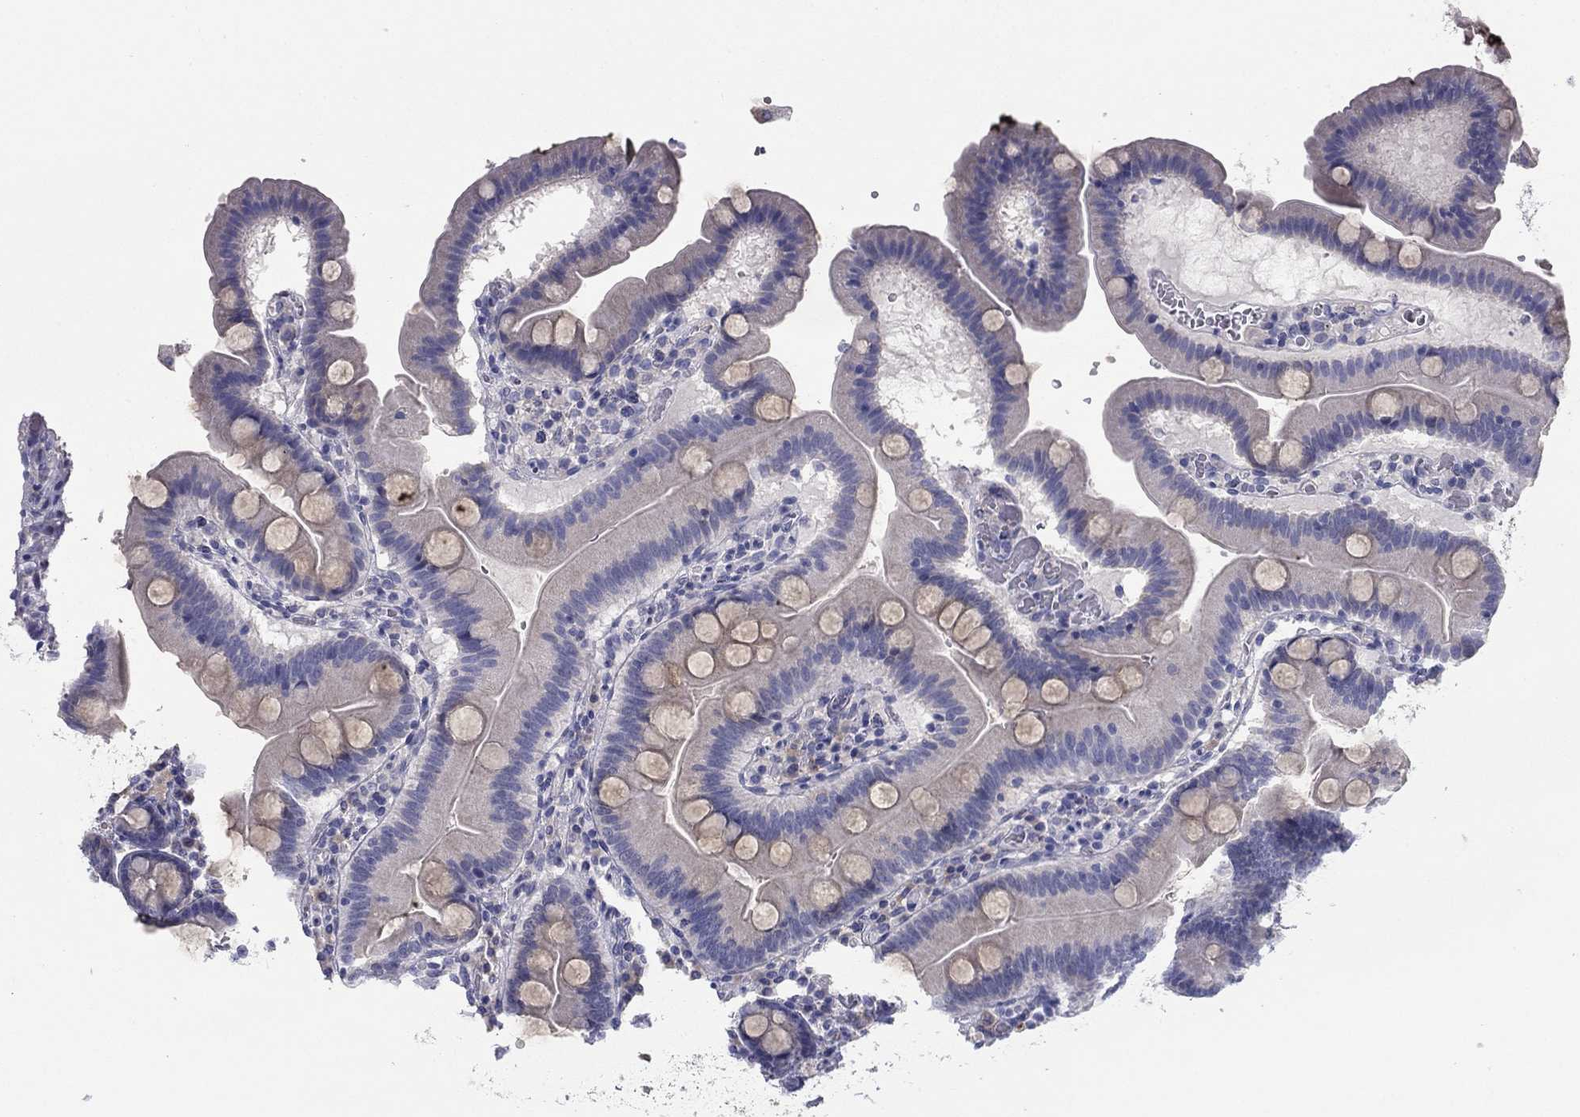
{"staining": {"intensity": "negative", "quantity": "none", "location": "none"}, "tissue": "duodenum", "cell_type": "Glandular cells", "image_type": "normal", "snomed": [{"axis": "morphology", "description": "Normal tissue, NOS"}, {"axis": "topography", "description": "Duodenum"}], "caption": "IHC image of benign duodenum: human duodenum stained with DAB demonstrates no significant protein expression in glandular cells.", "gene": "GRK7", "patient": {"sex": "male", "age": 59}}